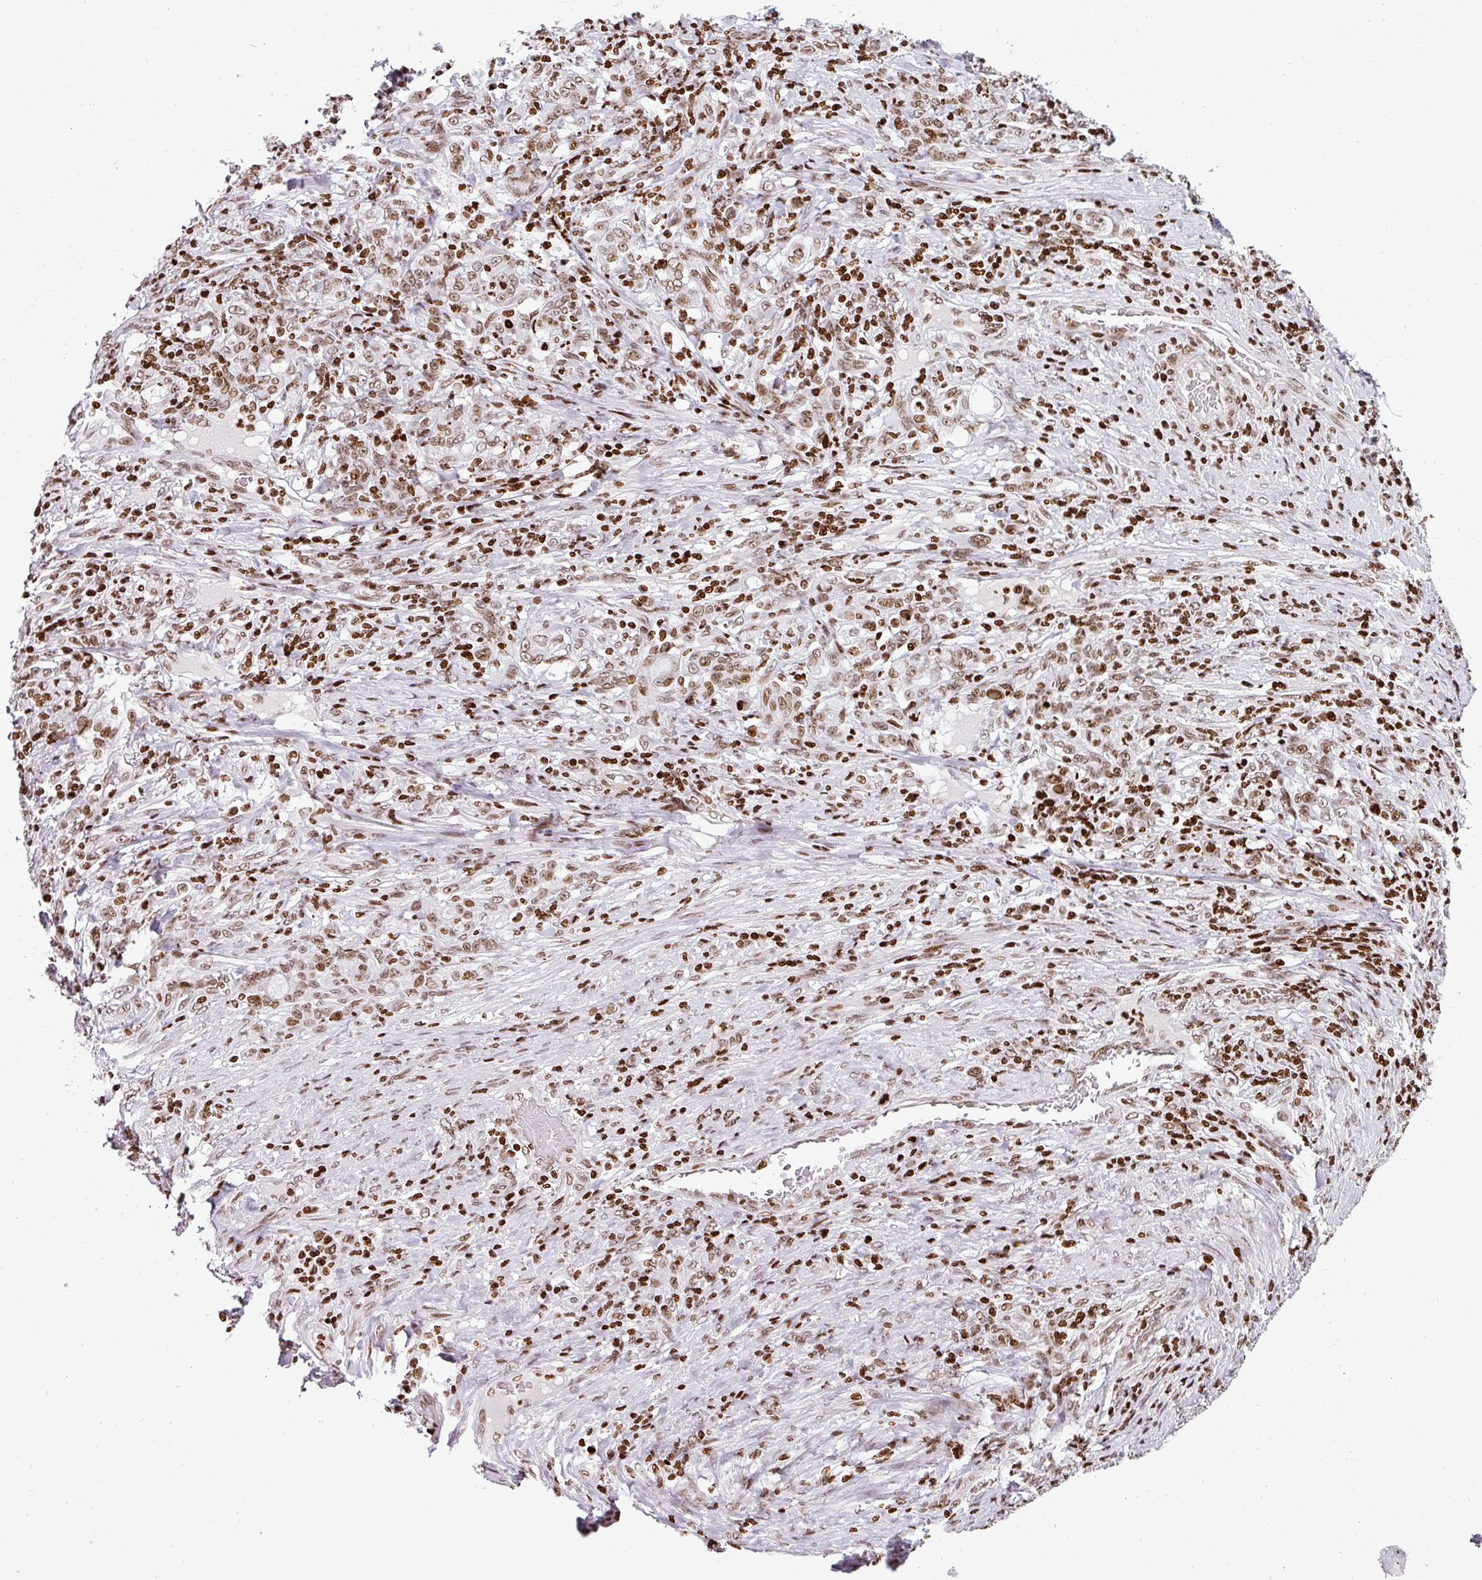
{"staining": {"intensity": "moderate", "quantity": ">75%", "location": "nuclear"}, "tissue": "stomach cancer", "cell_type": "Tumor cells", "image_type": "cancer", "snomed": [{"axis": "morphology", "description": "Adenocarcinoma, NOS"}, {"axis": "topography", "description": "Stomach"}], "caption": "An IHC image of neoplastic tissue is shown. Protein staining in brown shows moderate nuclear positivity in stomach cancer (adenocarcinoma) within tumor cells. The staining is performed using DAB brown chromogen to label protein expression. The nuclei are counter-stained blue using hematoxylin.", "gene": "RASL11A", "patient": {"sex": "female", "age": 79}}